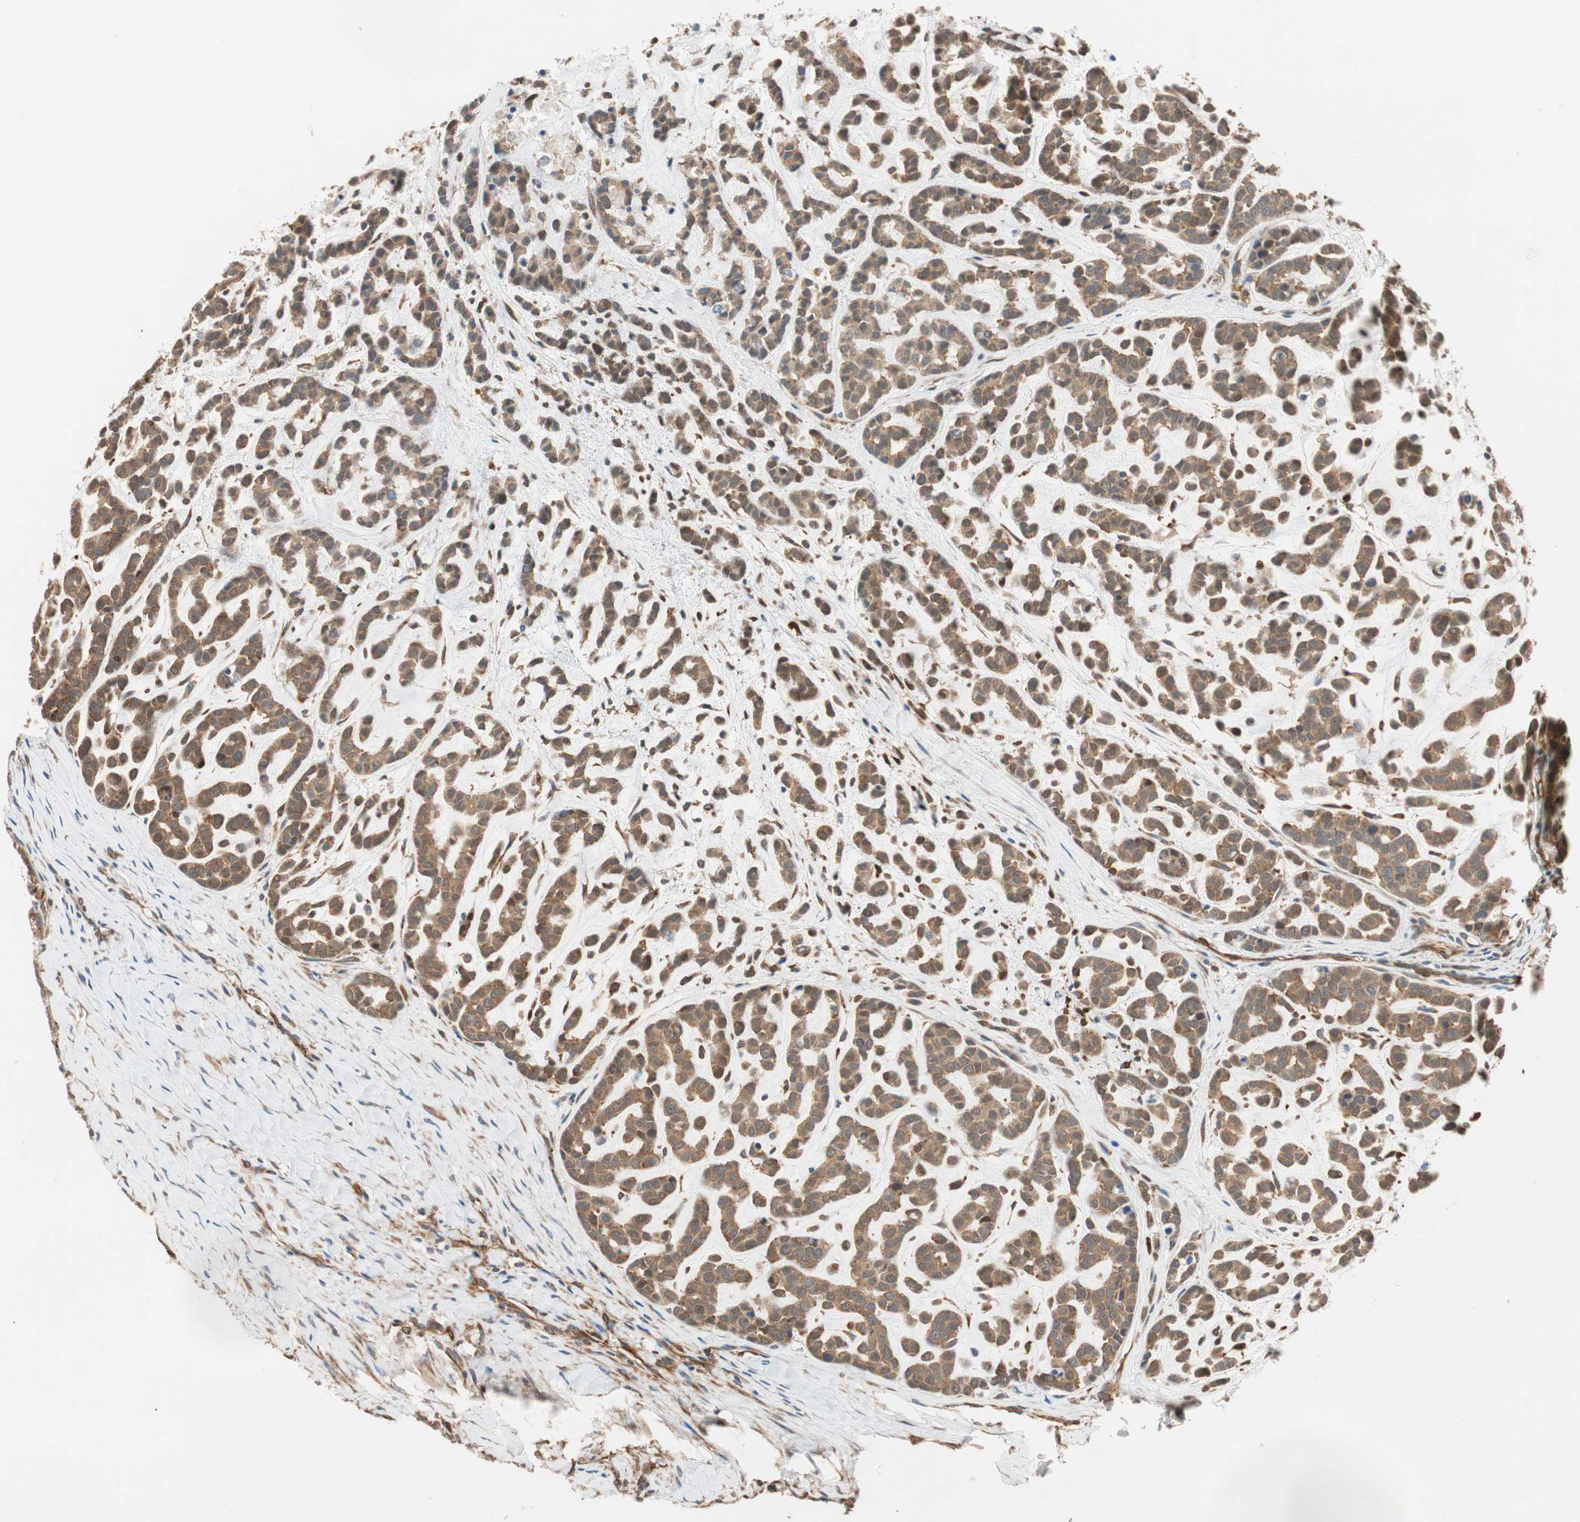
{"staining": {"intensity": "moderate", "quantity": ">75%", "location": "cytoplasmic/membranous"}, "tissue": "head and neck cancer", "cell_type": "Tumor cells", "image_type": "cancer", "snomed": [{"axis": "morphology", "description": "Adenocarcinoma, NOS"}, {"axis": "morphology", "description": "Adenoma, NOS"}, {"axis": "topography", "description": "Head-Neck"}], "caption": "Brown immunohistochemical staining in human head and neck adenocarcinoma exhibits moderate cytoplasmic/membranous expression in approximately >75% of tumor cells.", "gene": "WASL", "patient": {"sex": "female", "age": 55}}